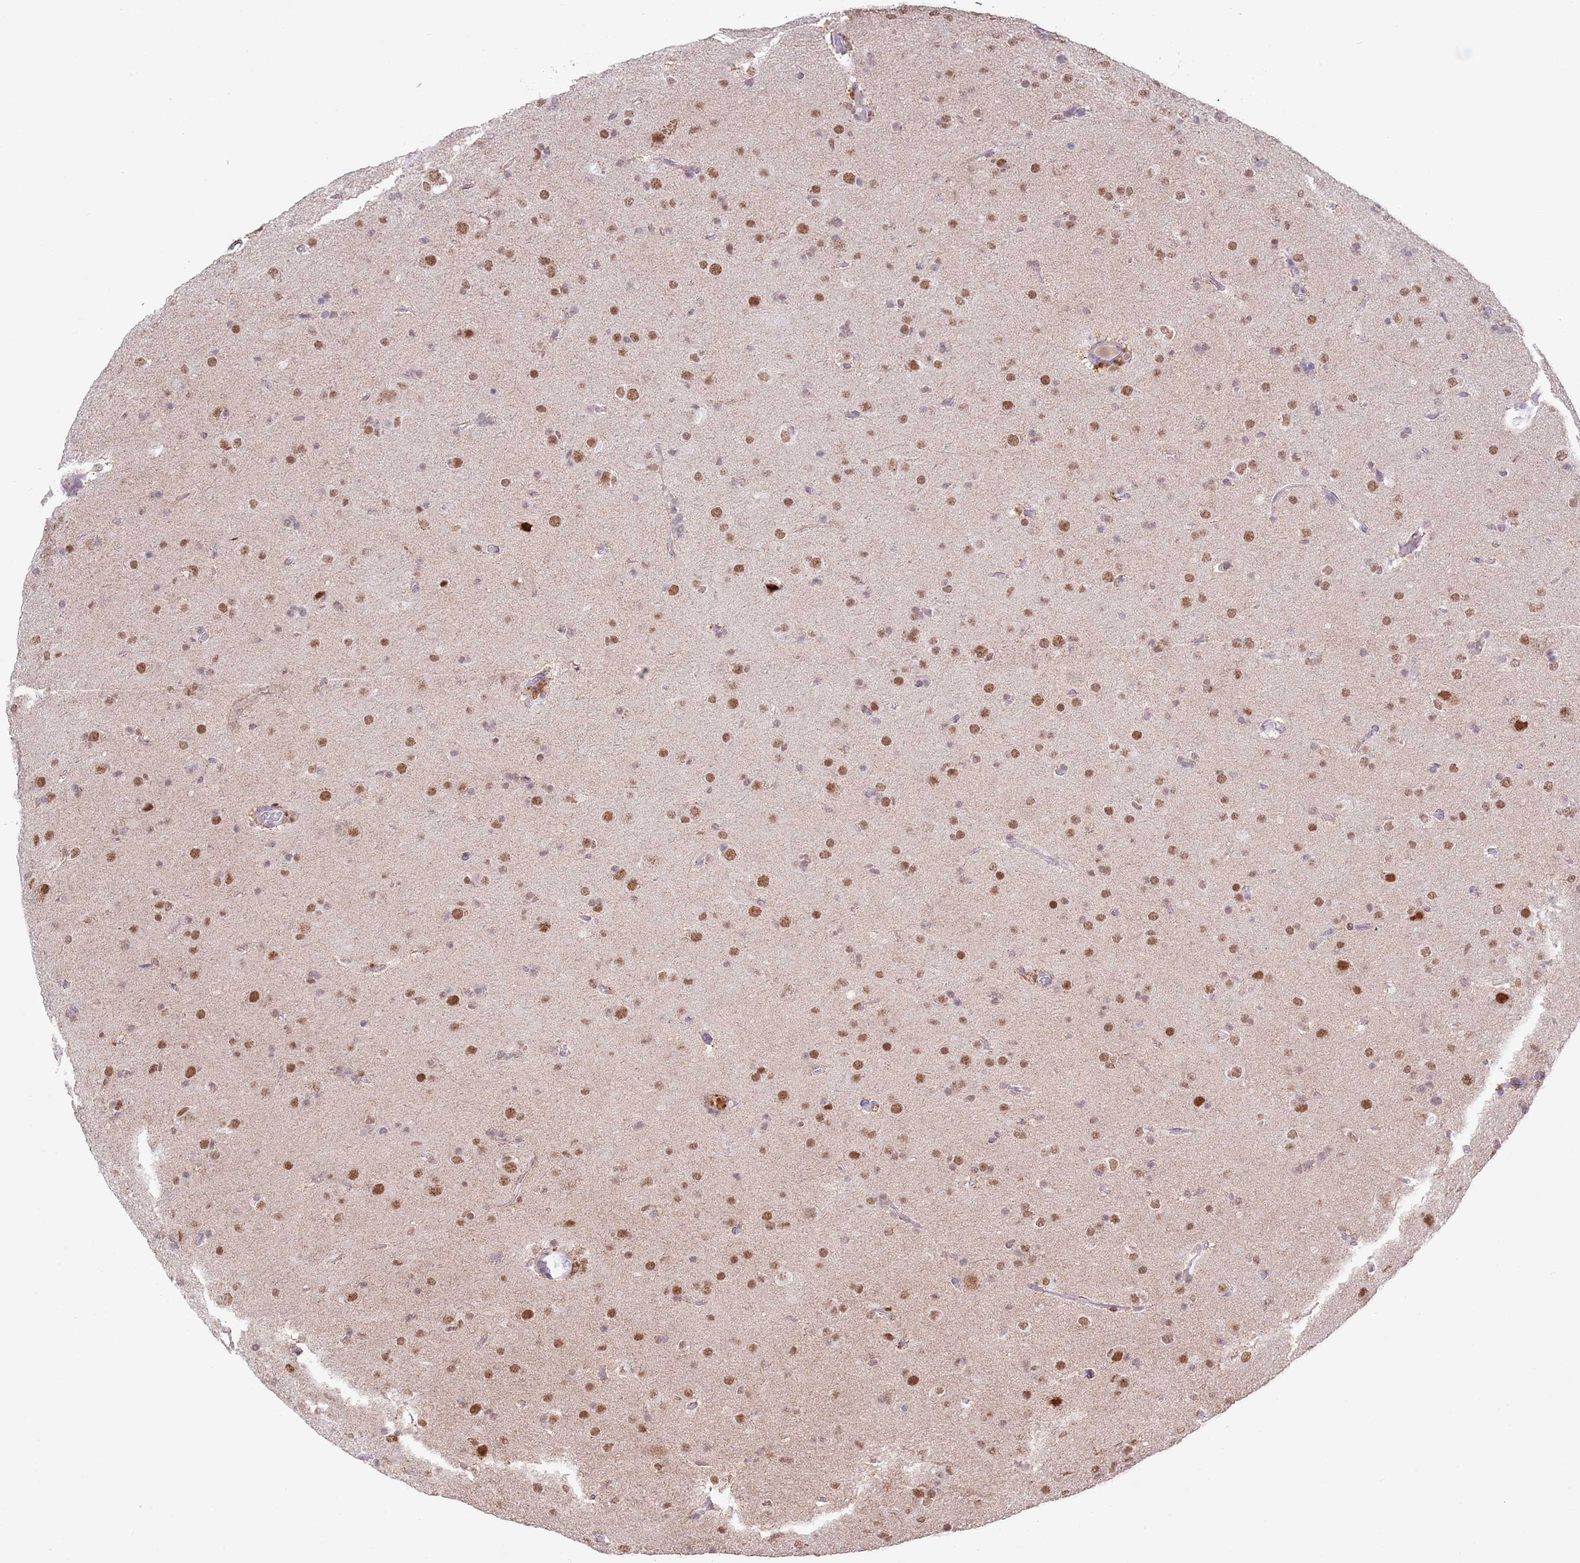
{"staining": {"intensity": "moderate", "quantity": ">75%", "location": "nuclear"}, "tissue": "glioma", "cell_type": "Tumor cells", "image_type": "cancer", "snomed": [{"axis": "morphology", "description": "Glioma, malignant, Low grade"}, {"axis": "topography", "description": "Brain"}], "caption": "Immunohistochemical staining of glioma shows medium levels of moderate nuclear expression in approximately >75% of tumor cells.", "gene": "ZNF382", "patient": {"sex": "male", "age": 65}}